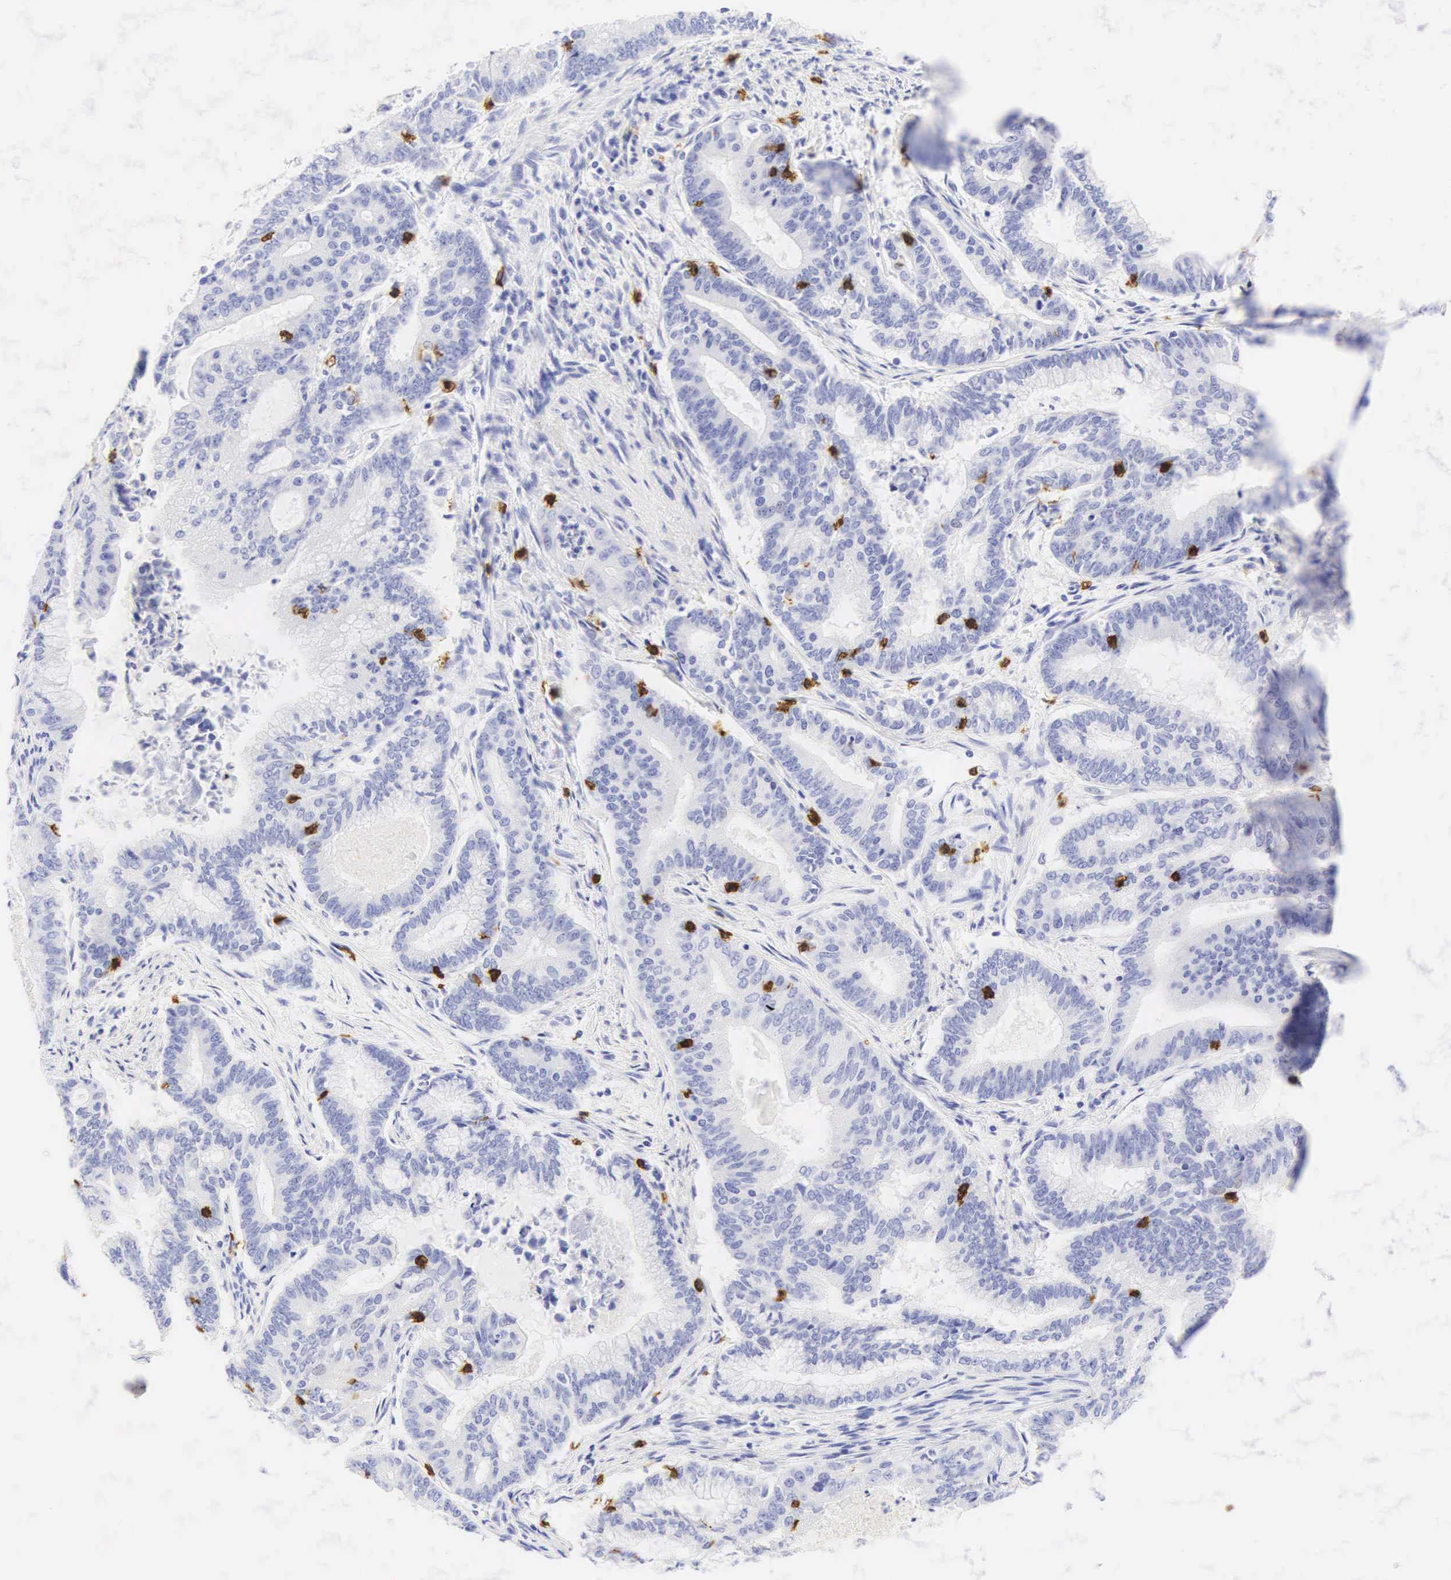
{"staining": {"intensity": "negative", "quantity": "none", "location": "none"}, "tissue": "endometrial cancer", "cell_type": "Tumor cells", "image_type": "cancer", "snomed": [{"axis": "morphology", "description": "Adenocarcinoma, NOS"}, {"axis": "topography", "description": "Endometrium"}], "caption": "High magnification brightfield microscopy of endometrial cancer (adenocarcinoma) stained with DAB (3,3'-diaminobenzidine) (brown) and counterstained with hematoxylin (blue): tumor cells show no significant staining.", "gene": "CD8A", "patient": {"sex": "female", "age": 63}}